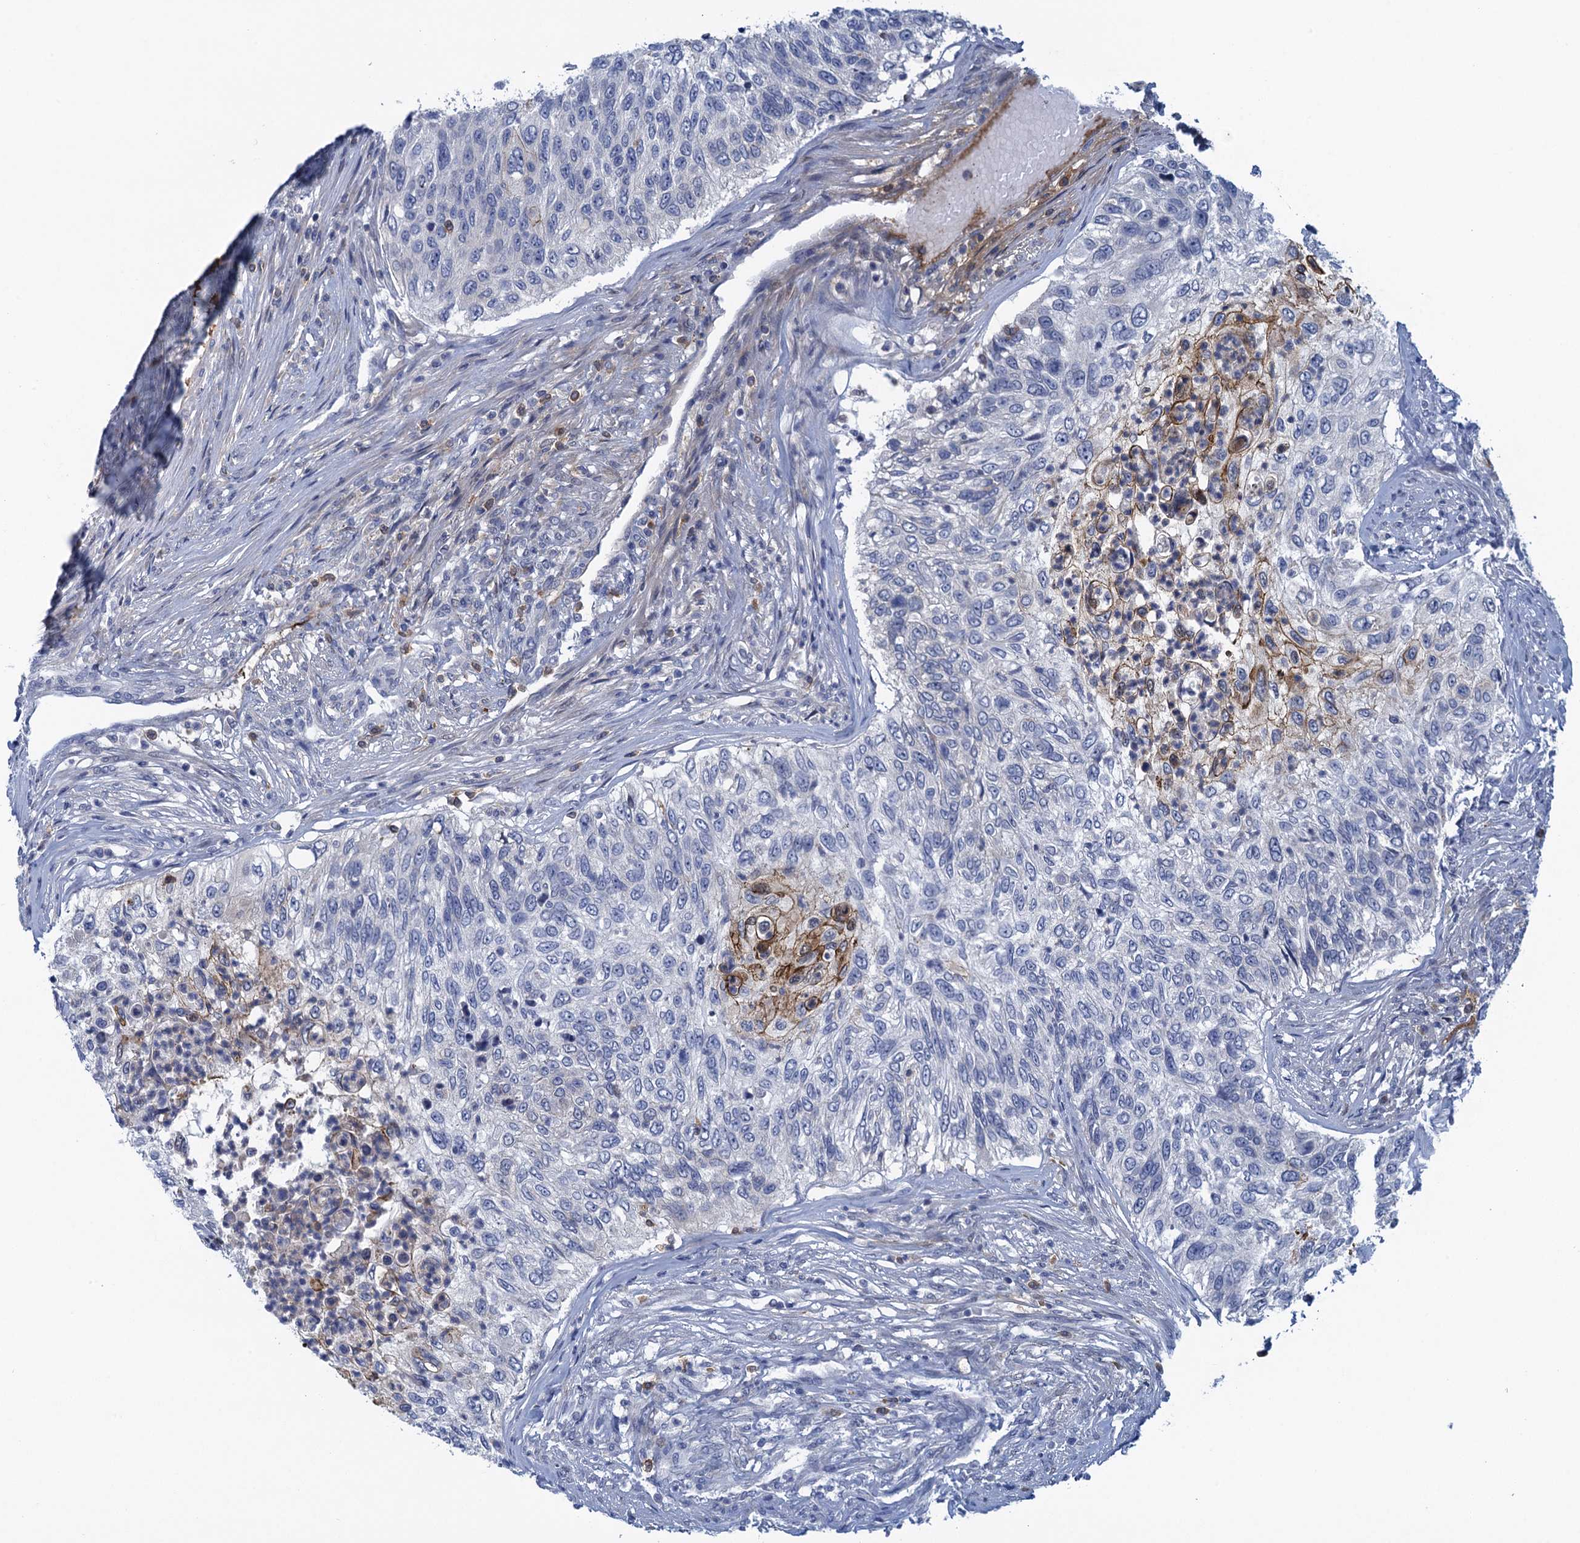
{"staining": {"intensity": "moderate", "quantity": "<25%", "location": "cytoplasmic/membranous"}, "tissue": "urothelial cancer", "cell_type": "Tumor cells", "image_type": "cancer", "snomed": [{"axis": "morphology", "description": "Urothelial carcinoma, High grade"}, {"axis": "topography", "description": "Urinary bladder"}], "caption": "Human urothelial cancer stained for a protein (brown) reveals moderate cytoplasmic/membranous positive expression in about <25% of tumor cells.", "gene": "SCEL", "patient": {"sex": "female", "age": 60}}